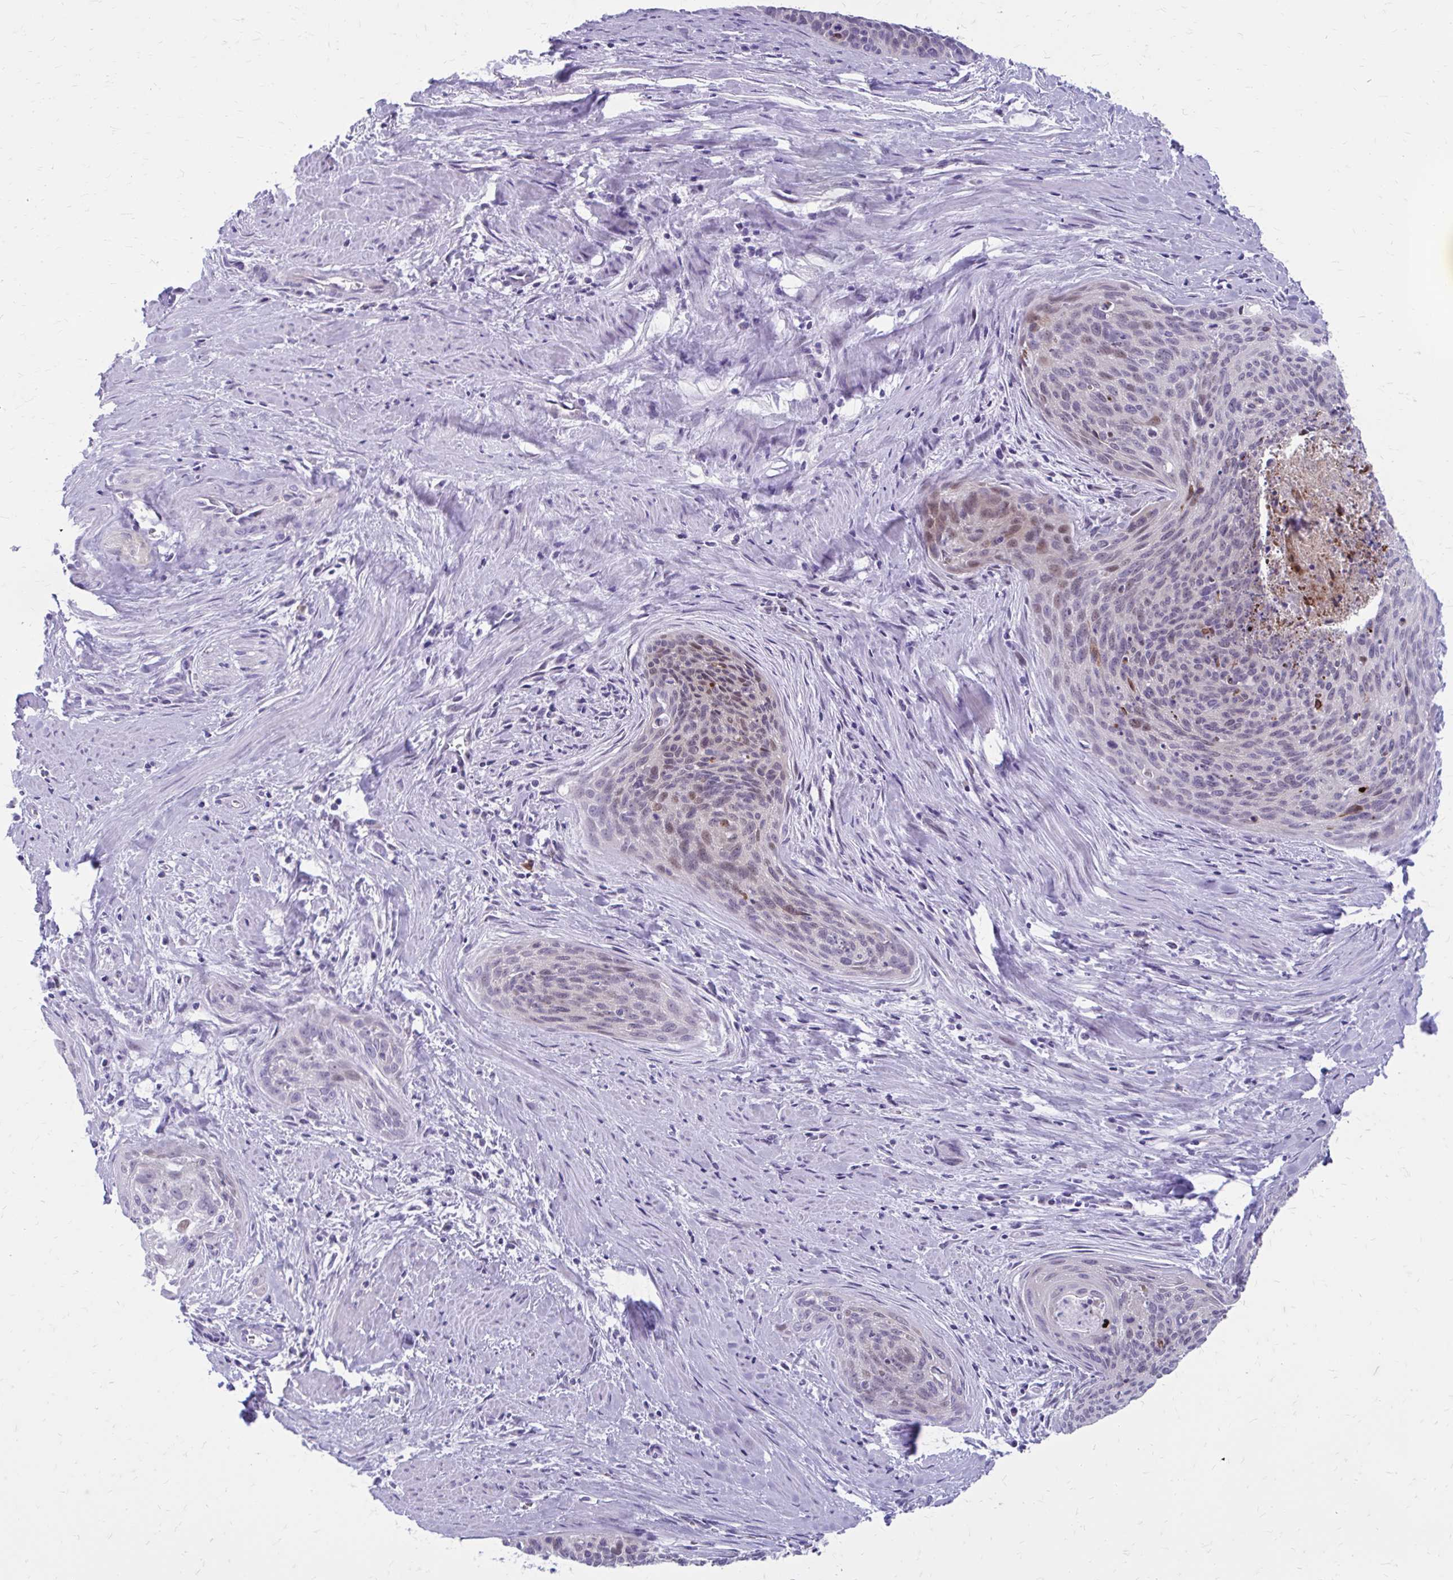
{"staining": {"intensity": "moderate", "quantity": "<25%", "location": "nuclear"}, "tissue": "cervical cancer", "cell_type": "Tumor cells", "image_type": "cancer", "snomed": [{"axis": "morphology", "description": "Squamous cell carcinoma, NOS"}, {"axis": "topography", "description": "Cervix"}], "caption": "Protein positivity by immunohistochemistry (IHC) shows moderate nuclear expression in approximately <25% of tumor cells in cervical squamous cell carcinoma. (Brightfield microscopy of DAB IHC at high magnification).", "gene": "LCN15", "patient": {"sex": "female", "age": 55}}